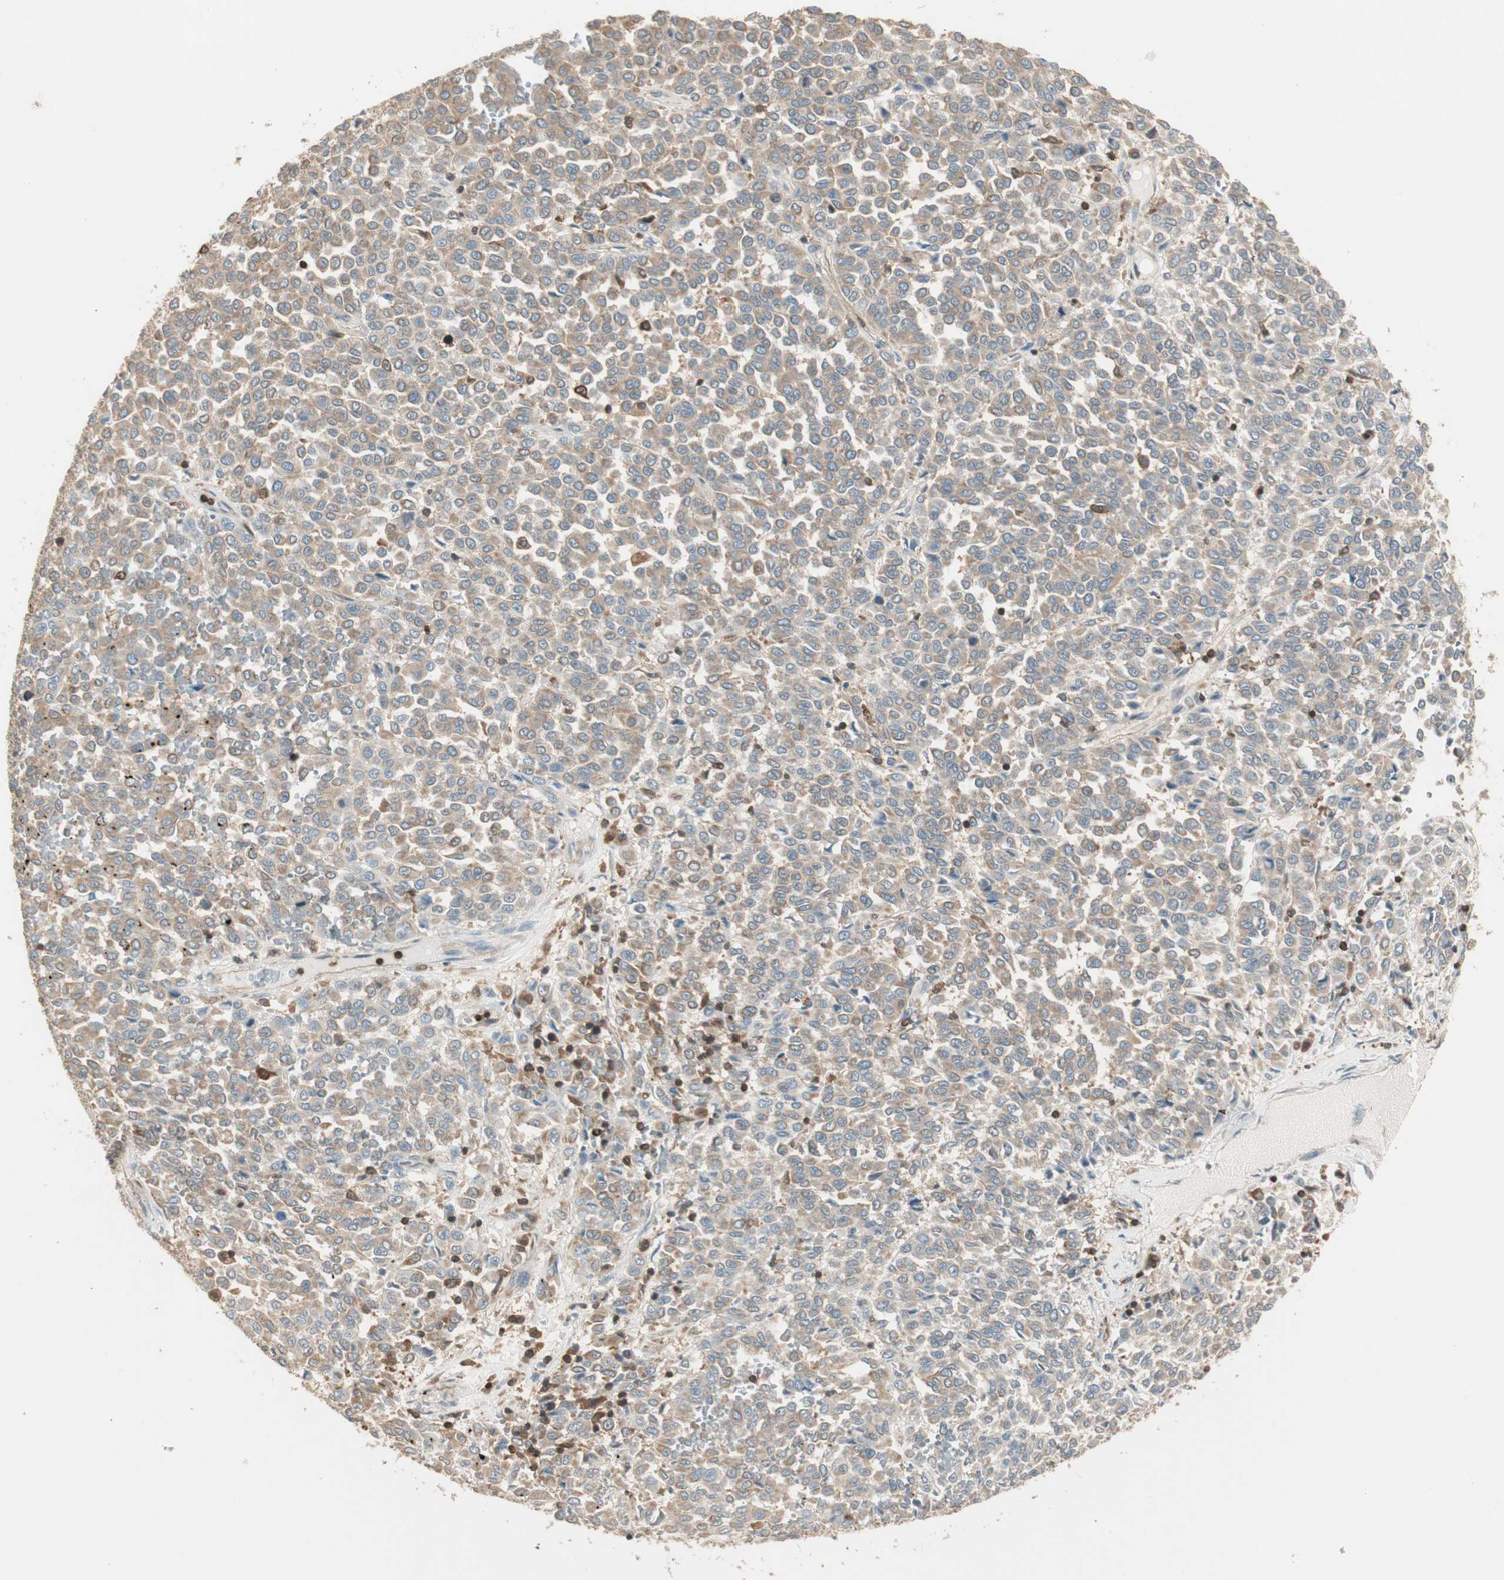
{"staining": {"intensity": "weak", "quantity": ">75%", "location": "cytoplasmic/membranous"}, "tissue": "melanoma", "cell_type": "Tumor cells", "image_type": "cancer", "snomed": [{"axis": "morphology", "description": "Malignant melanoma, Metastatic site"}, {"axis": "topography", "description": "Pancreas"}], "caption": "Malignant melanoma (metastatic site) stained with a protein marker displays weak staining in tumor cells.", "gene": "CRLF3", "patient": {"sex": "female", "age": 30}}